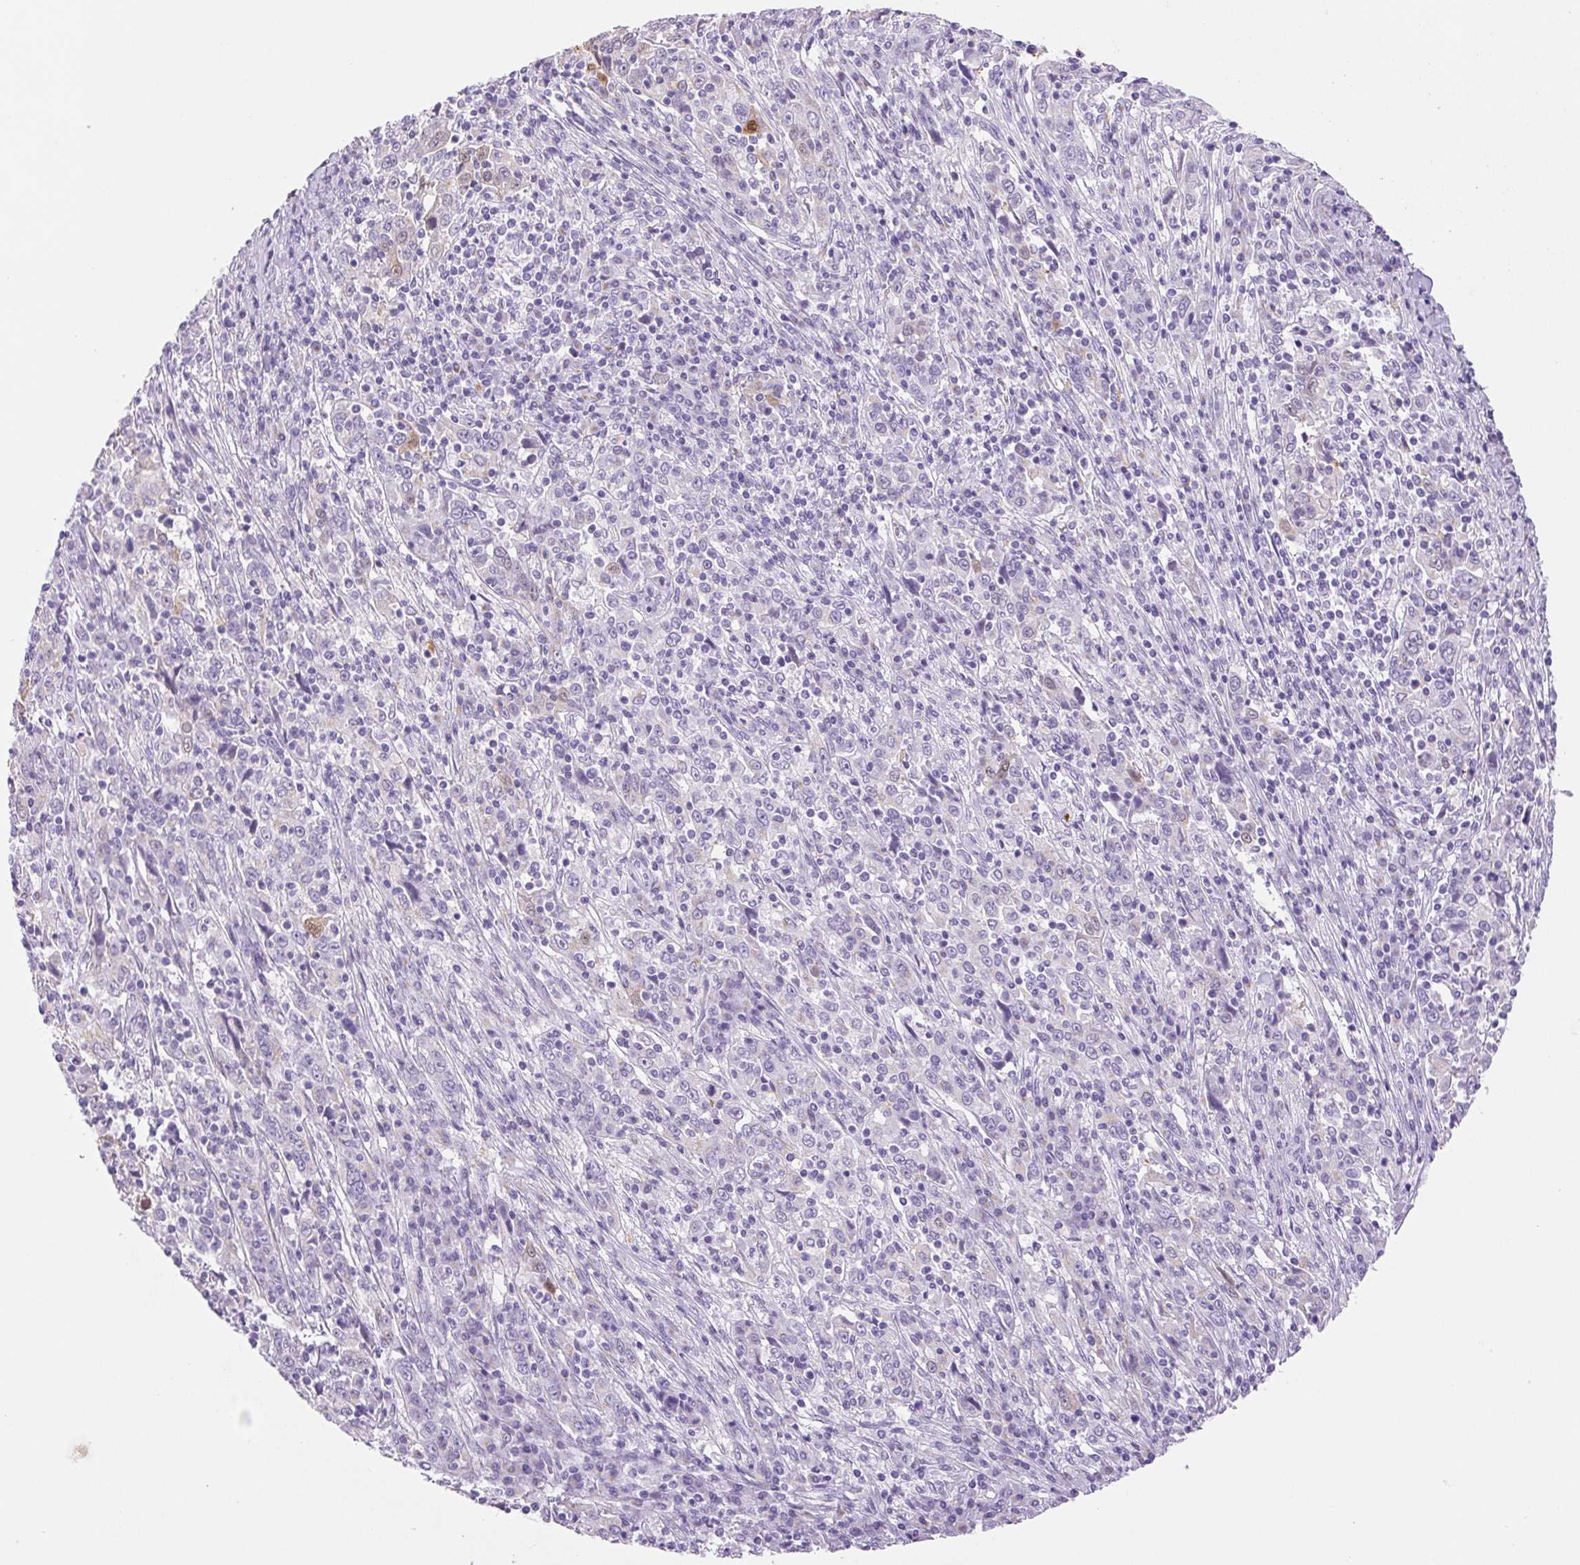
{"staining": {"intensity": "moderate", "quantity": "<25%", "location": "cytoplasmic/membranous,nuclear"}, "tissue": "cervical cancer", "cell_type": "Tumor cells", "image_type": "cancer", "snomed": [{"axis": "morphology", "description": "Squamous cell carcinoma, NOS"}, {"axis": "topography", "description": "Cervix"}], "caption": "Protein staining demonstrates moderate cytoplasmic/membranous and nuclear expression in approximately <25% of tumor cells in squamous cell carcinoma (cervical).", "gene": "SERPINB3", "patient": {"sex": "female", "age": 46}}